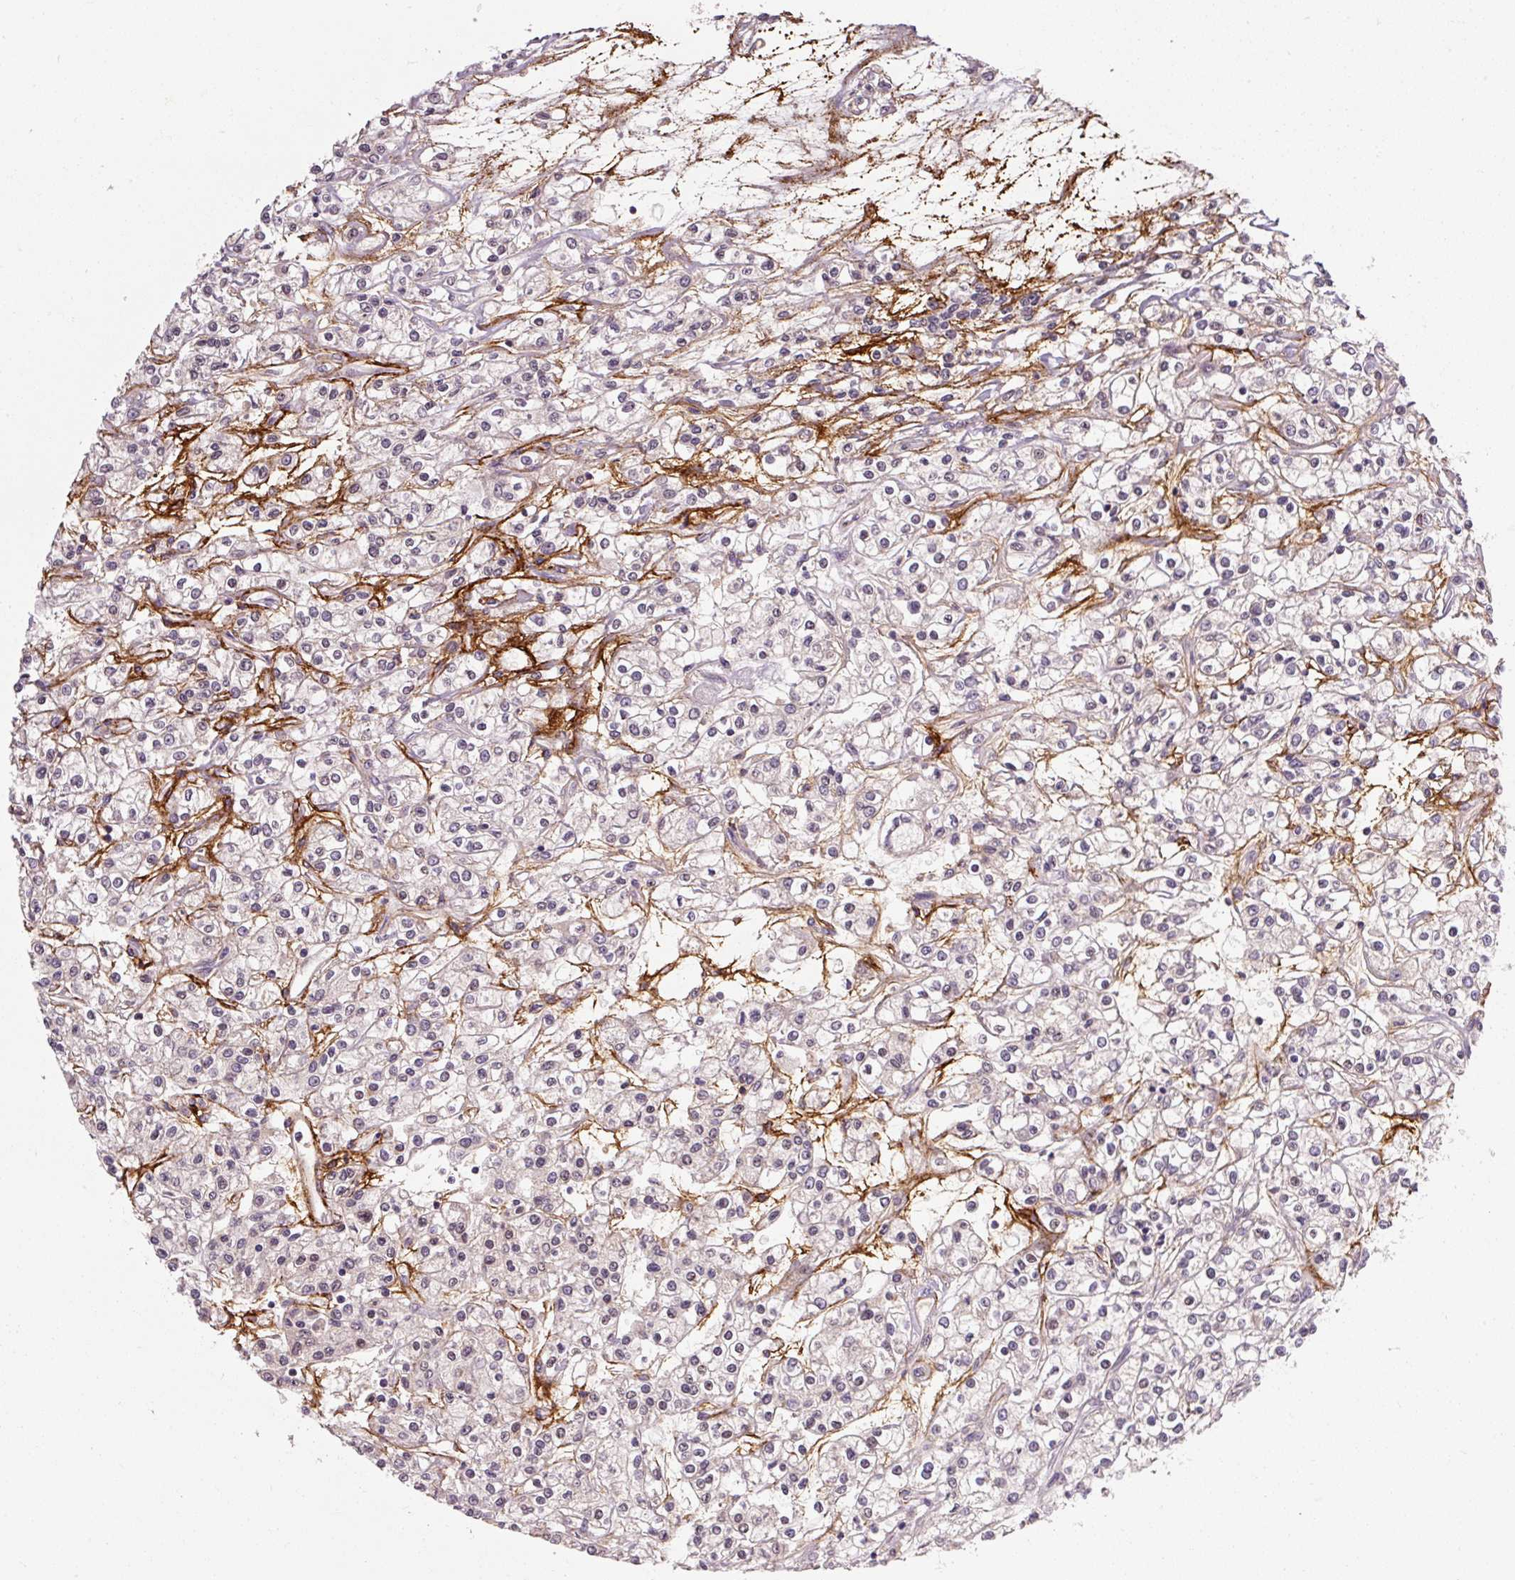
{"staining": {"intensity": "negative", "quantity": "none", "location": "none"}, "tissue": "renal cancer", "cell_type": "Tumor cells", "image_type": "cancer", "snomed": [{"axis": "morphology", "description": "Adenocarcinoma, NOS"}, {"axis": "topography", "description": "Kidney"}], "caption": "This micrograph is of renal cancer (adenocarcinoma) stained with IHC to label a protein in brown with the nuclei are counter-stained blue. There is no expression in tumor cells. (Immunohistochemistry, brightfield microscopy, high magnification).", "gene": "CFAP65", "patient": {"sex": "female", "age": 59}}